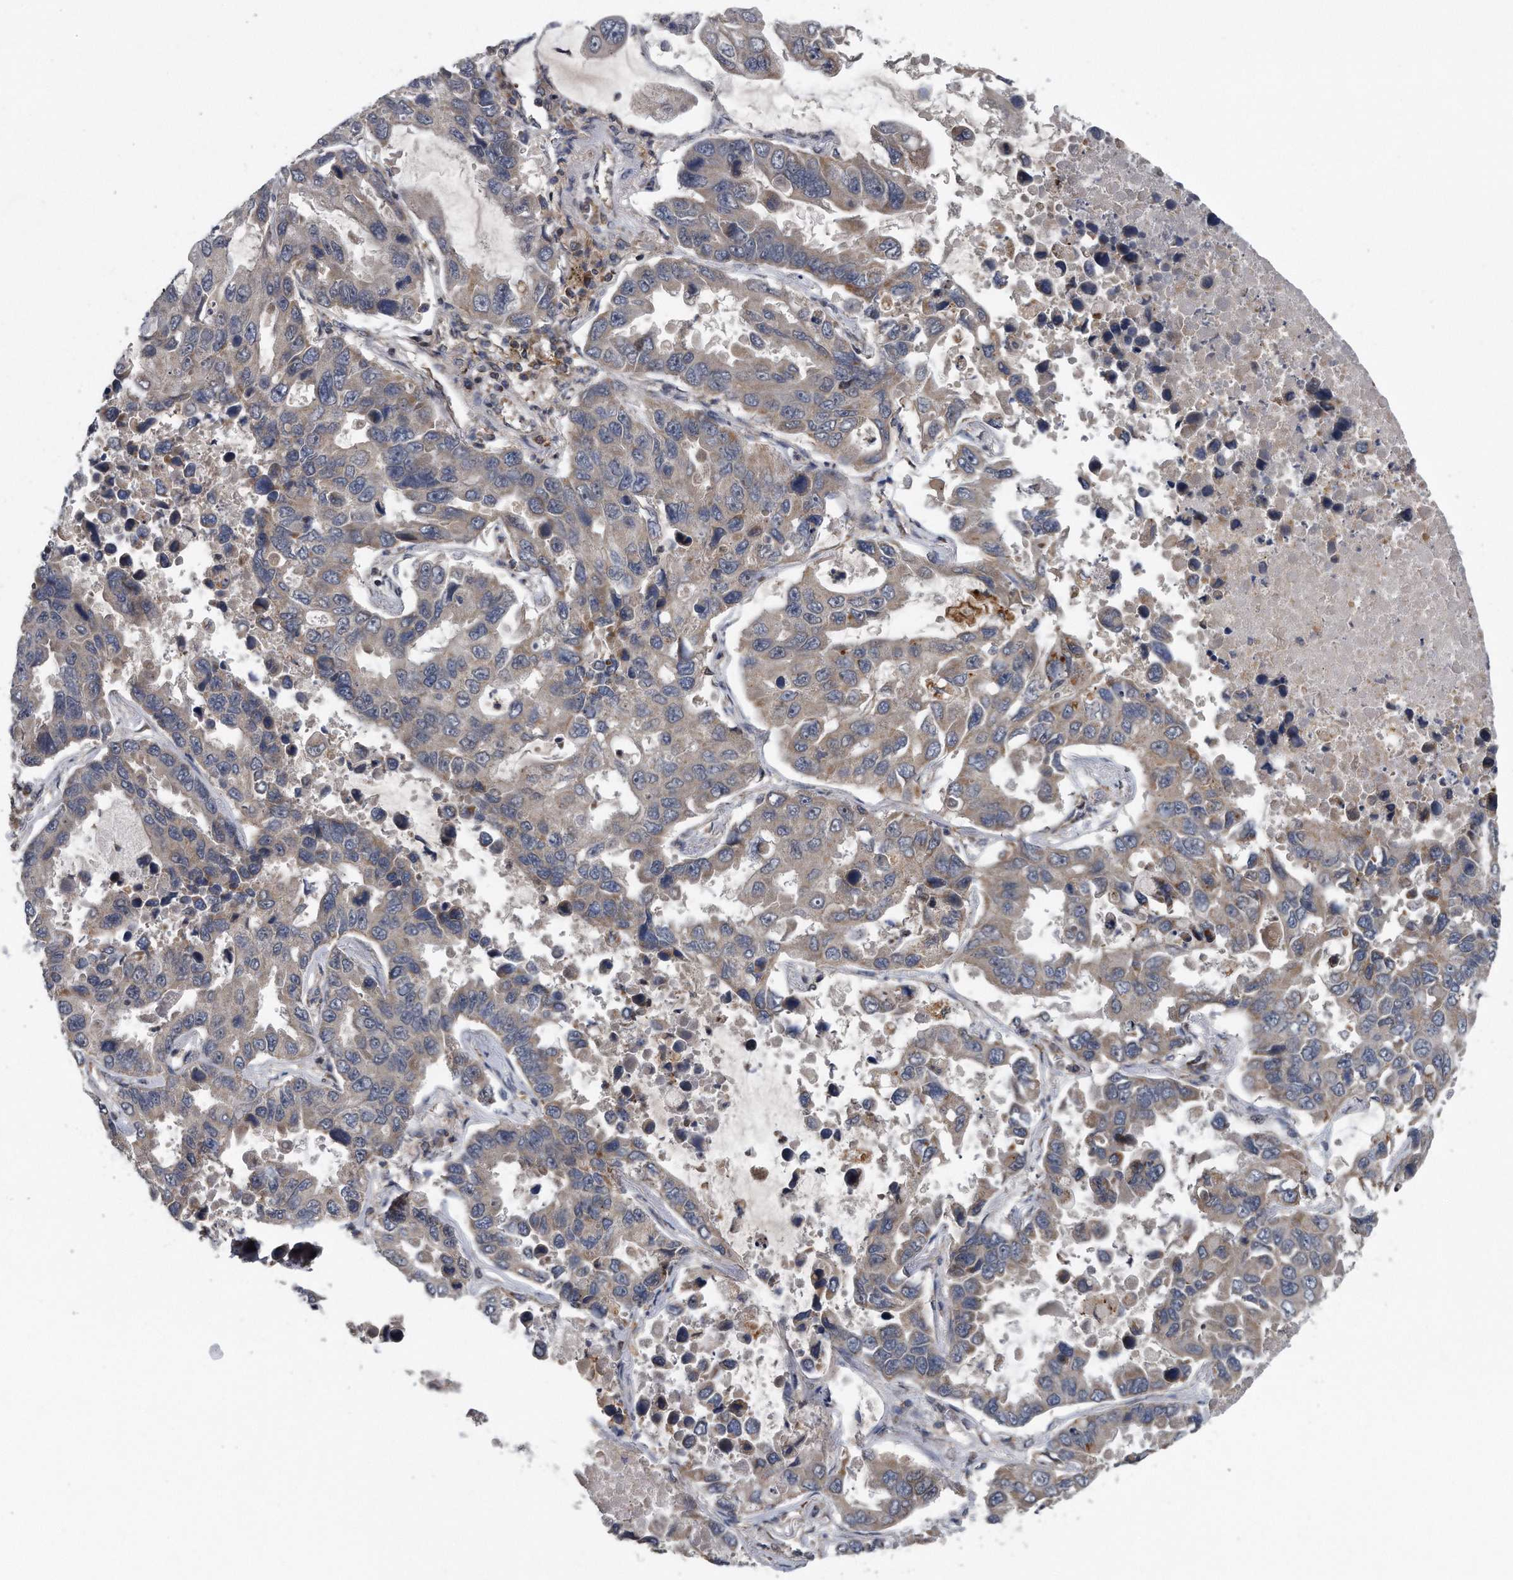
{"staining": {"intensity": "weak", "quantity": "<25%", "location": "cytoplasmic/membranous"}, "tissue": "lung cancer", "cell_type": "Tumor cells", "image_type": "cancer", "snomed": [{"axis": "morphology", "description": "Adenocarcinoma, NOS"}, {"axis": "topography", "description": "Lung"}], "caption": "Lung cancer (adenocarcinoma) was stained to show a protein in brown. There is no significant positivity in tumor cells. (Stains: DAB immunohistochemistry with hematoxylin counter stain, Microscopy: brightfield microscopy at high magnification).", "gene": "ALPK2", "patient": {"sex": "male", "age": 64}}